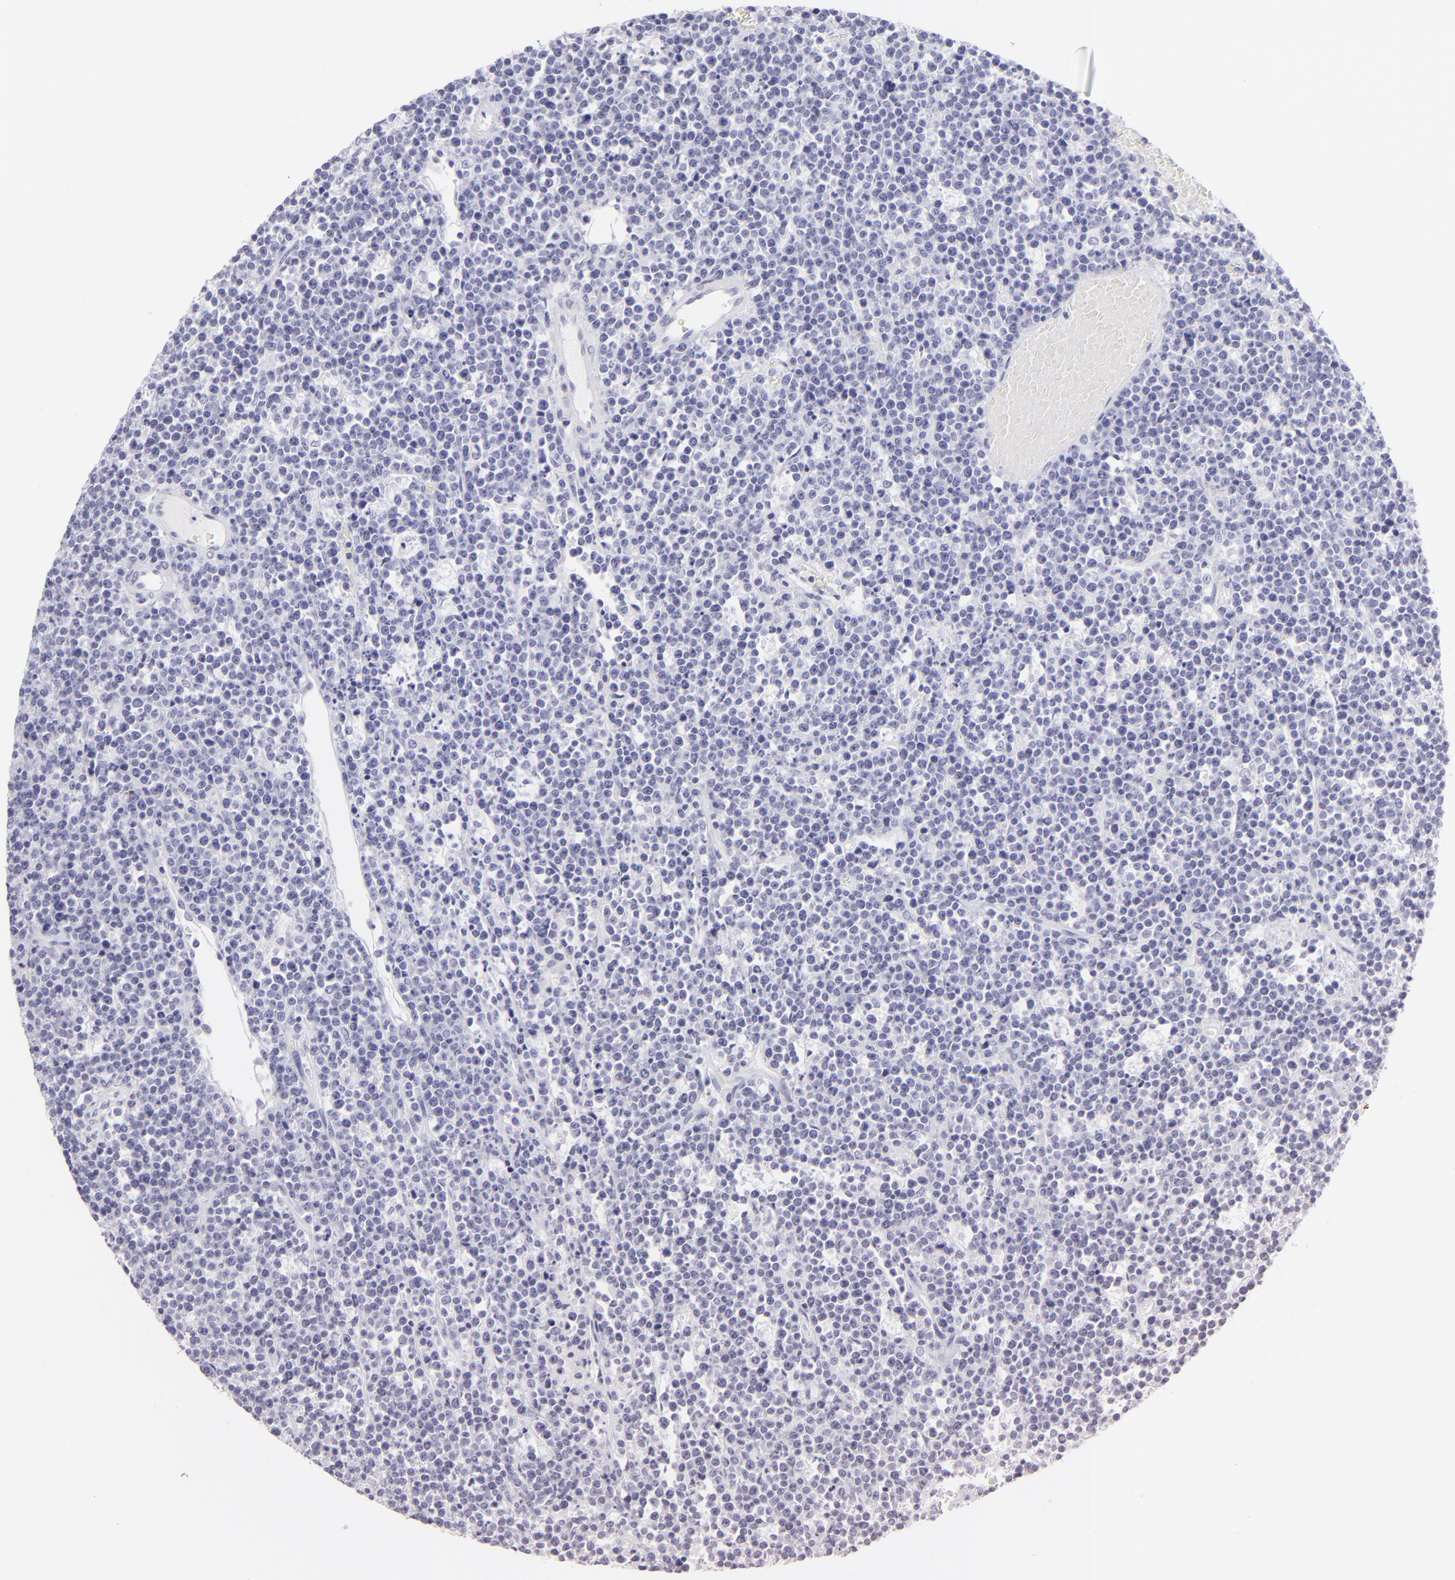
{"staining": {"intensity": "negative", "quantity": "none", "location": "none"}, "tissue": "lymphoma", "cell_type": "Tumor cells", "image_type": "cancer", "snomed": [{"axis": "morphology", "description": "Malignant lymphoma, non-Hodgkin's type, High grade"}, {"axis": "topography", "description": "Ovary"}], "caption": "High magnification brightfield microscopy of high-grade malignant lymphoma, non-Hodgkin's type stained with DAB (brown) and counterstained with hematoxylin (blue): tumor cells show no significant positivity.", "gene": "FCER2", "patient": {"sex": "female", "age": 56}}